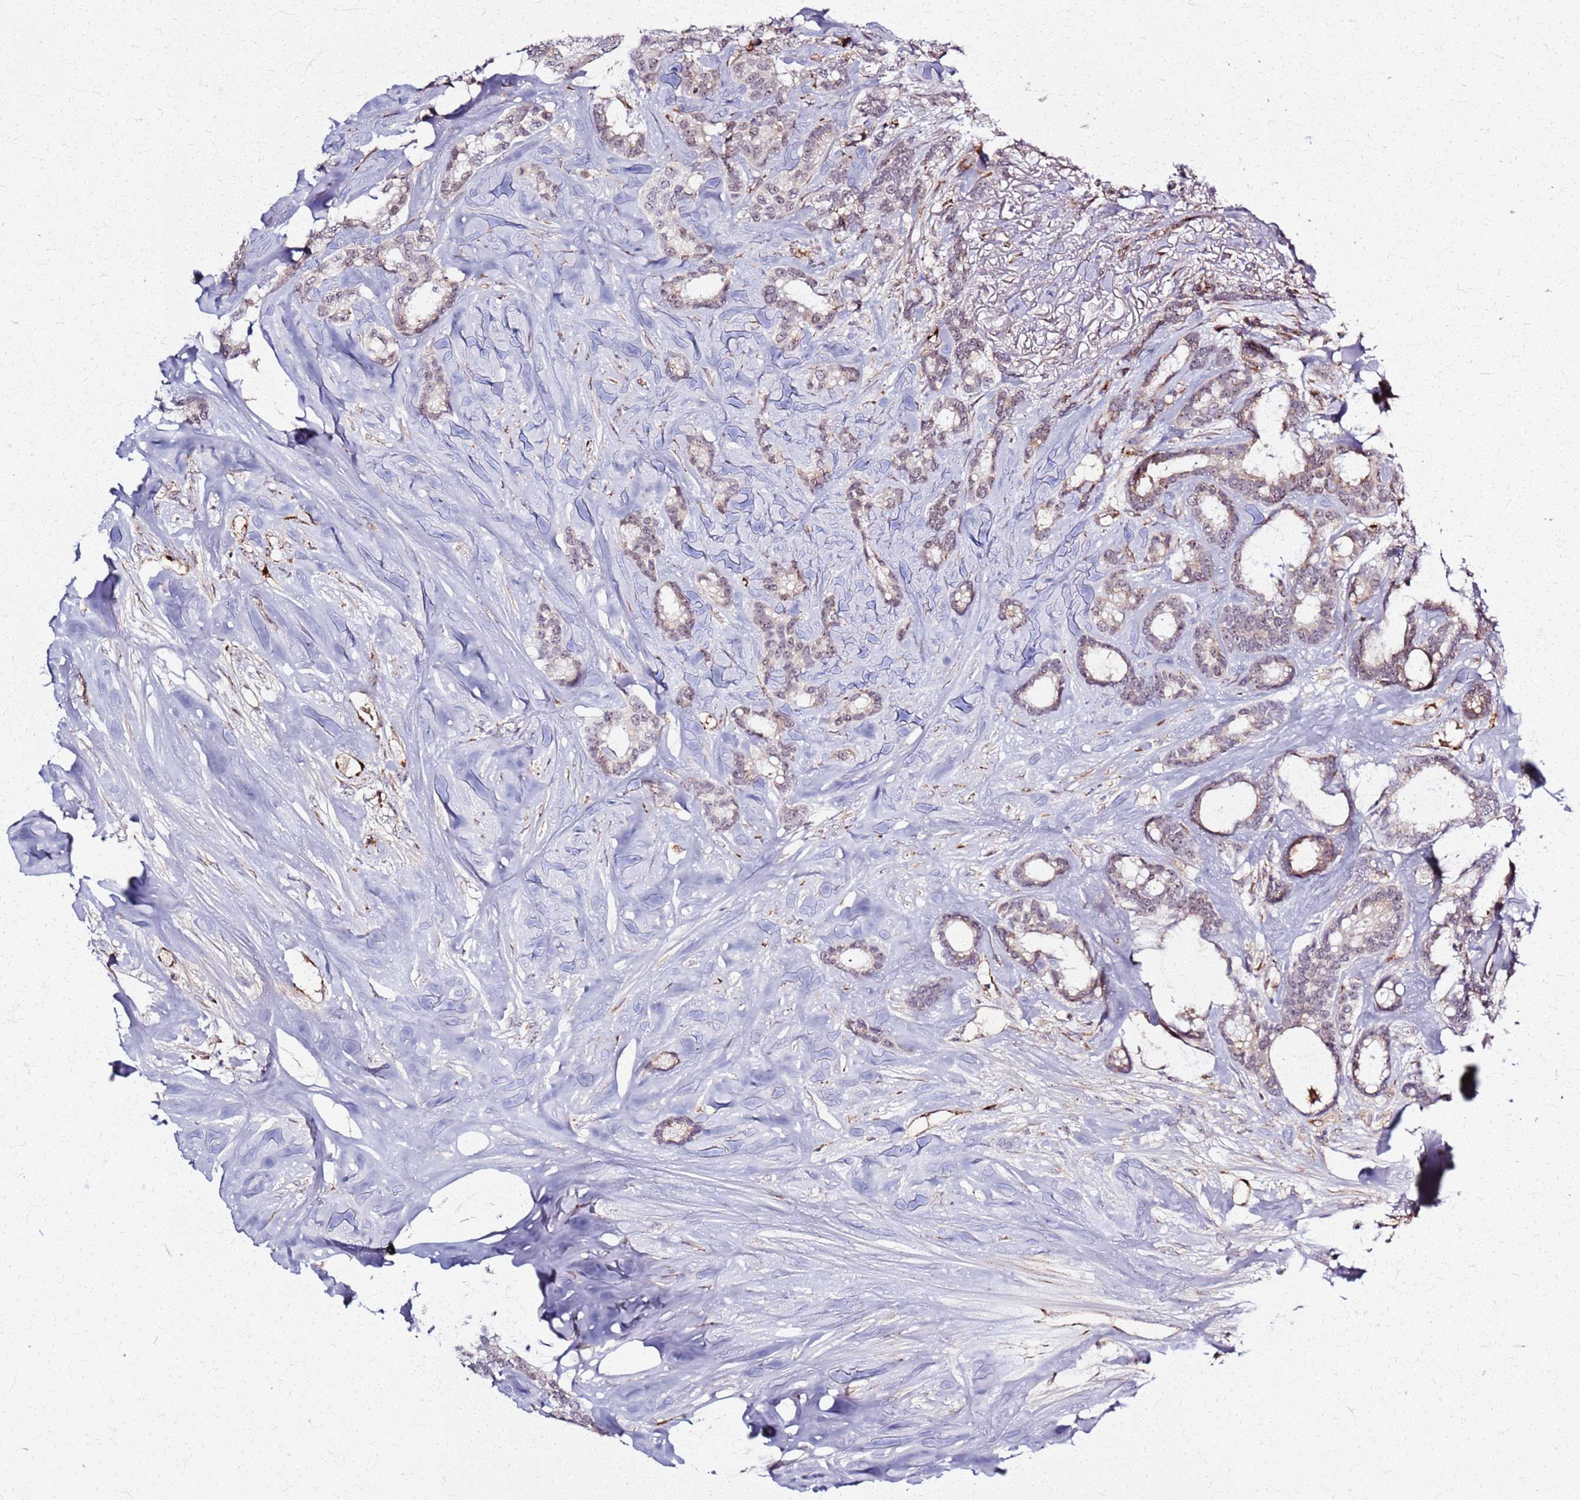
{"staining": {"intensity": "weak", "quantity": "<25%", "location": "cytoplasmic/membranous,nuclear"}, "tissue": "breast cancer", "cell_type": "Tumor cells", "image_type": "cancer", "snomed": [{"axis": "morphology", "description": "Duct carcinoma"}, {"axis": "topography", "description": "Breast"}], "caption": "The micrograph demonstrates no significant expression in tumor cells of invasive ductal carcinoma (breast).", "gene": "KRI1", "patient": {"sex": "female", "age": 87}}